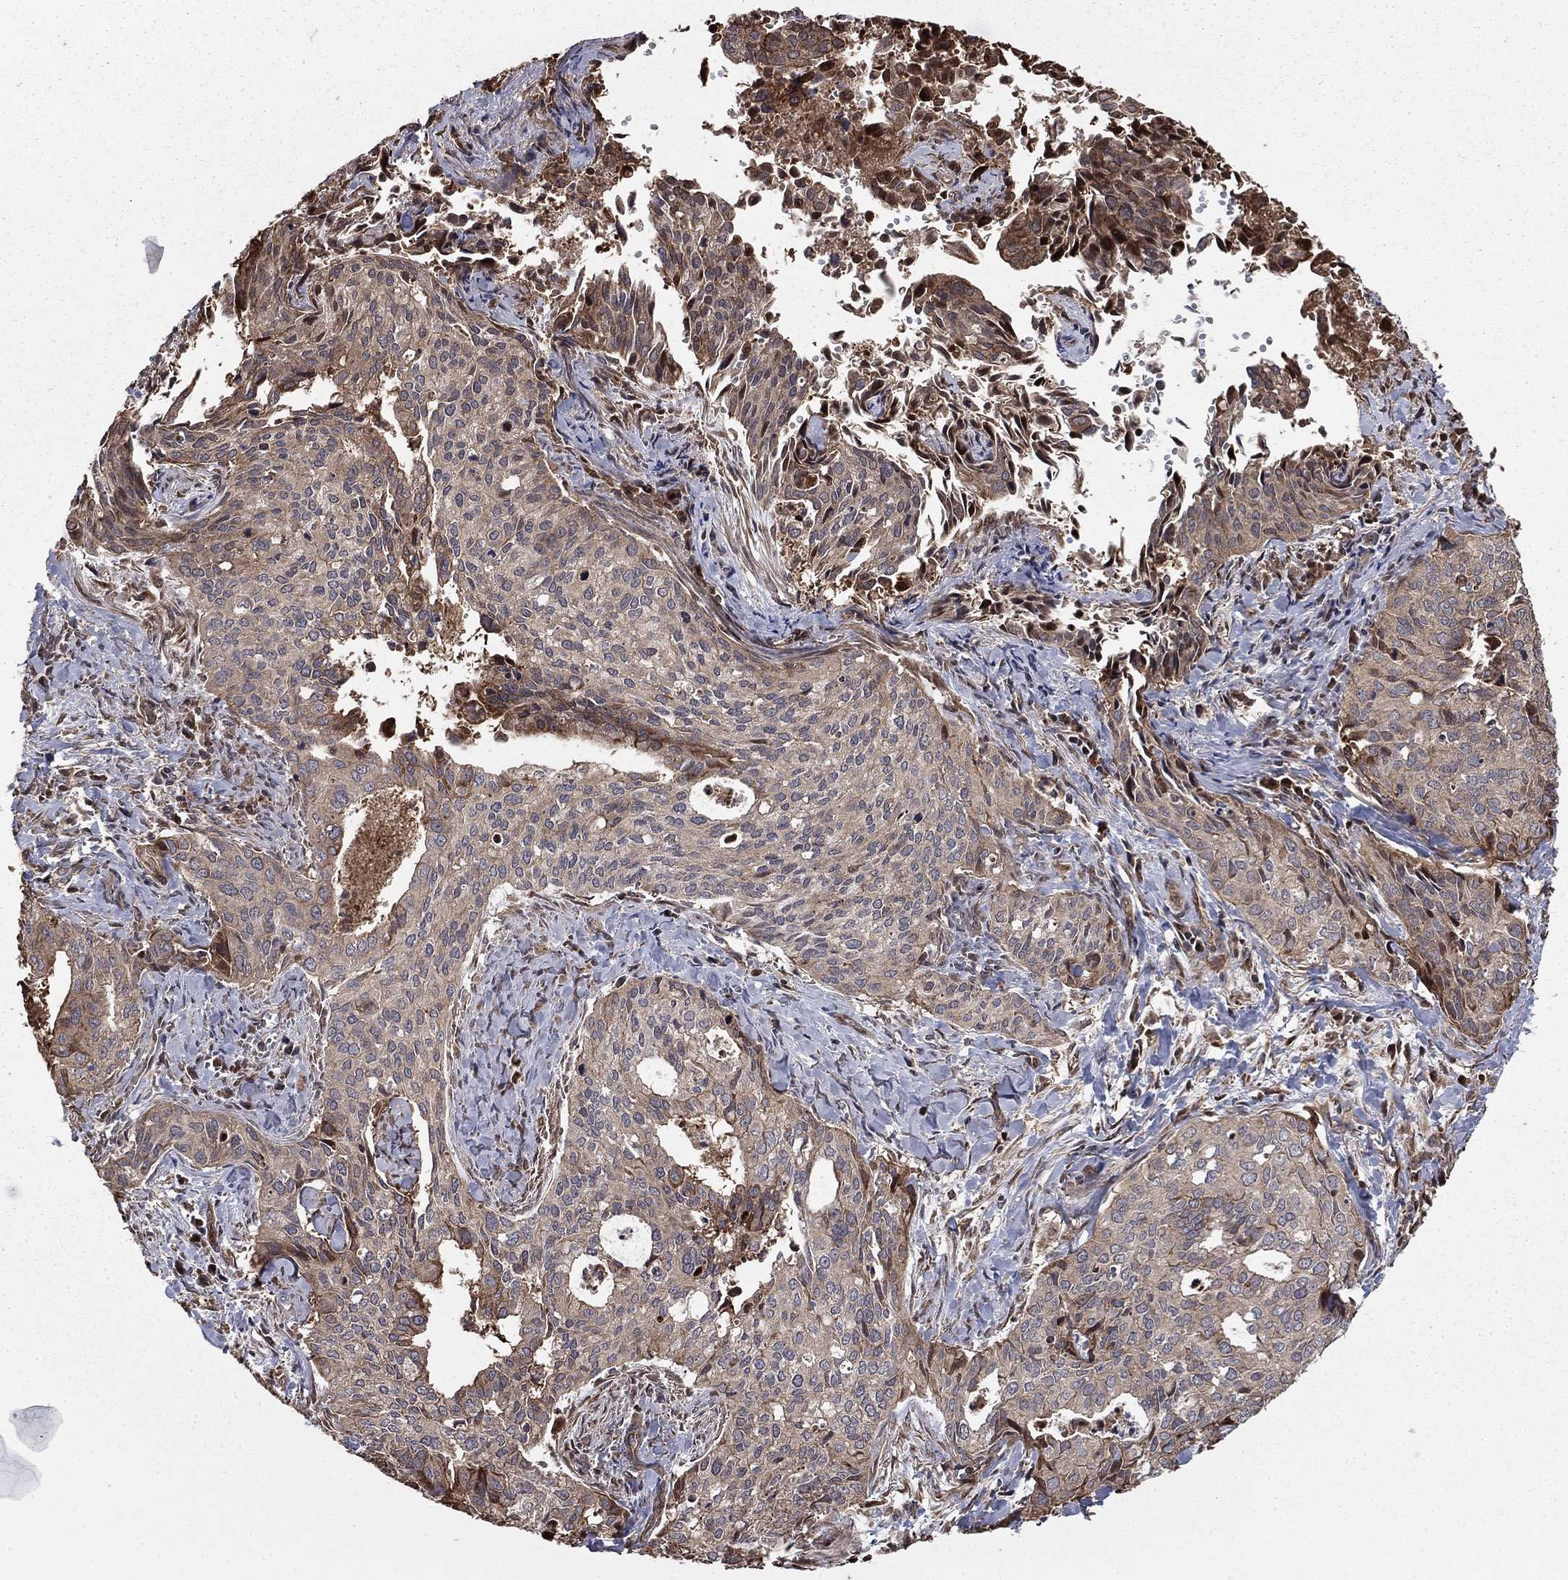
{"staining": {"intensity": "negative", "quantity": "none", "location": "none"}, "tissue": "cervical cancer", "cell_type": "Tumor cells", "image_type": "cancer", "snomed": [{"axis": "morphology", "description": "Squamous cell carcinoma, NOS"}, {"axis": "topography", "description": "Cervix"}], "caption": "The immunohistochemistry image has no significant staining in tumor cells of cervical cancer (squamous cell carcinoma) tissue. (Brightfield microscopy of DAB (3,3'-diaminobenzidine) IHC at high magnification).", "gene": "GYG1", "patient": {"sex": "female", "age": 29}}